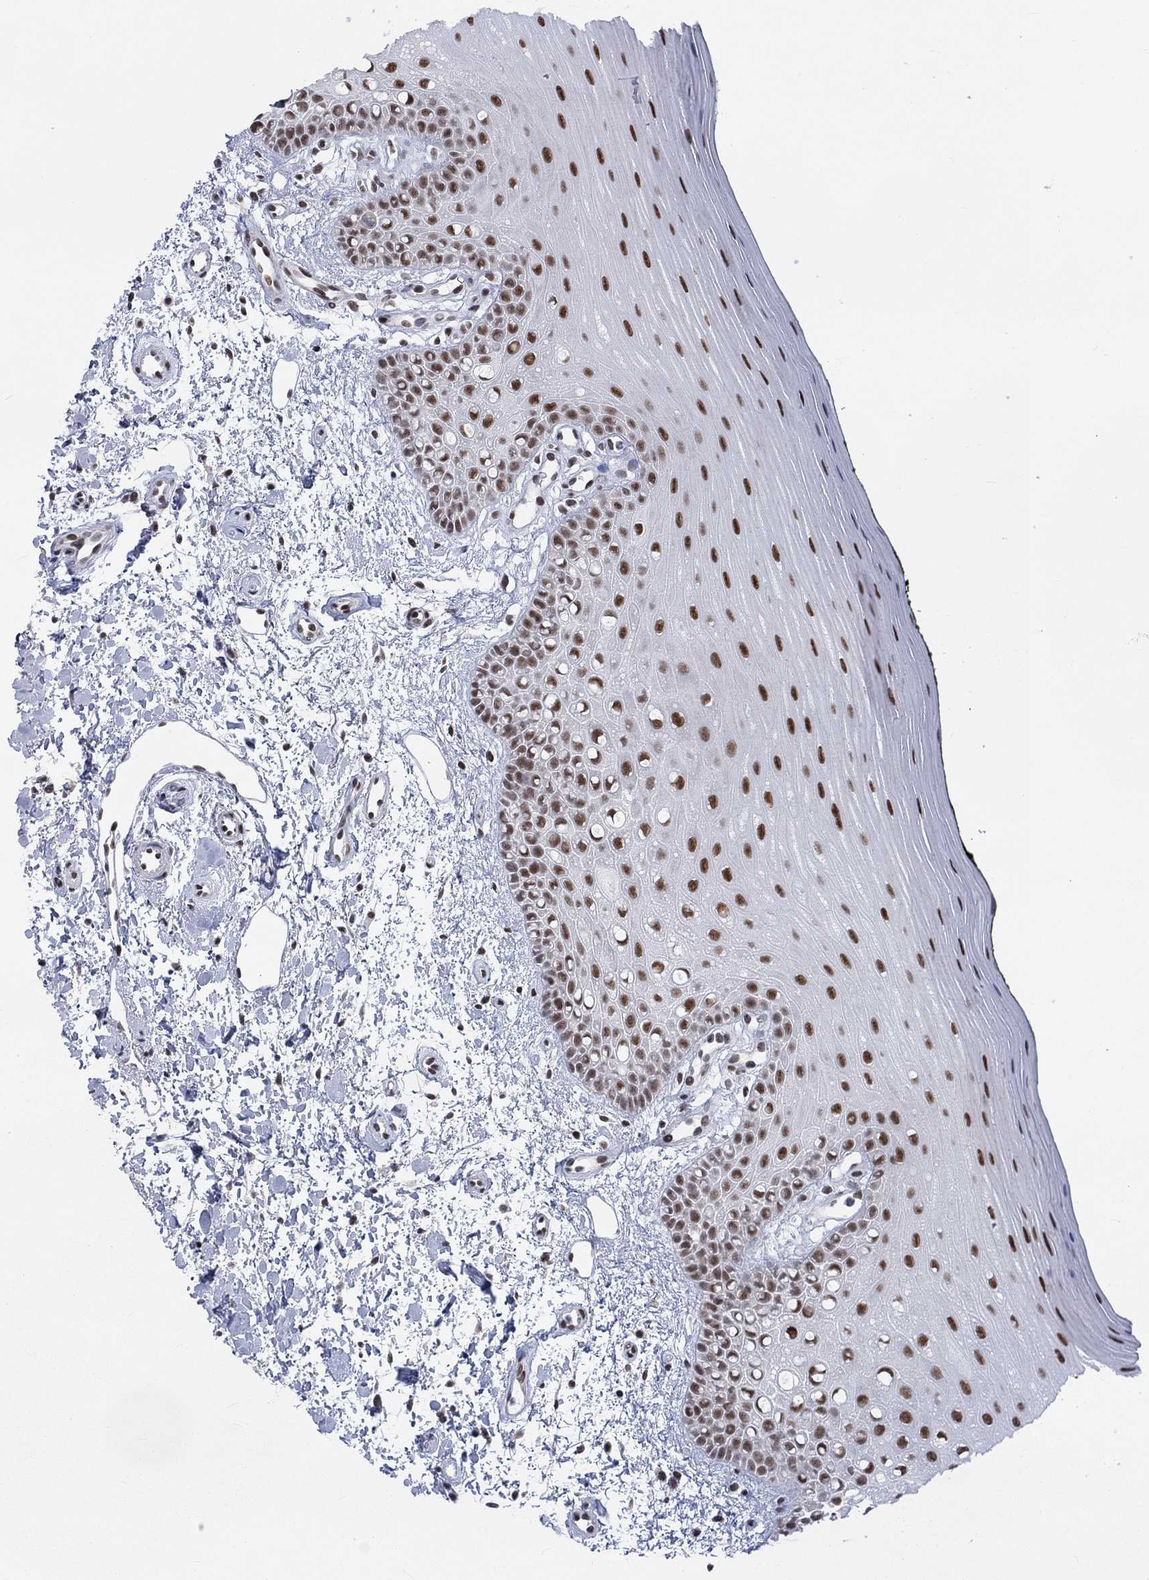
{"staining": {"intensity": "strong", "quantity": ">75%", "location": "nuclear"}, "tissue": "oral mucosa", "cell_type": "Squamous epithelial cells", "image_type": "normal", "snomed": [{"axis": "morphology", "description": "Normal tissue, NOS"}, {"axis": "topography", "description": "Oral tissue"}], "caption": "DAB (3,3'-diaminobenzidine) immunohistochemical staining of benign human oral mucosa shows strong nuclear protein staining in about >75% of squamous epithelial cells. The staining is performed using DAB brown chromogen to label protein expression. The nuclei are counter-stained blue using hematoxylin.", "gene": "FYTTD1", "patient": {"sex": "female", "age": 78}}